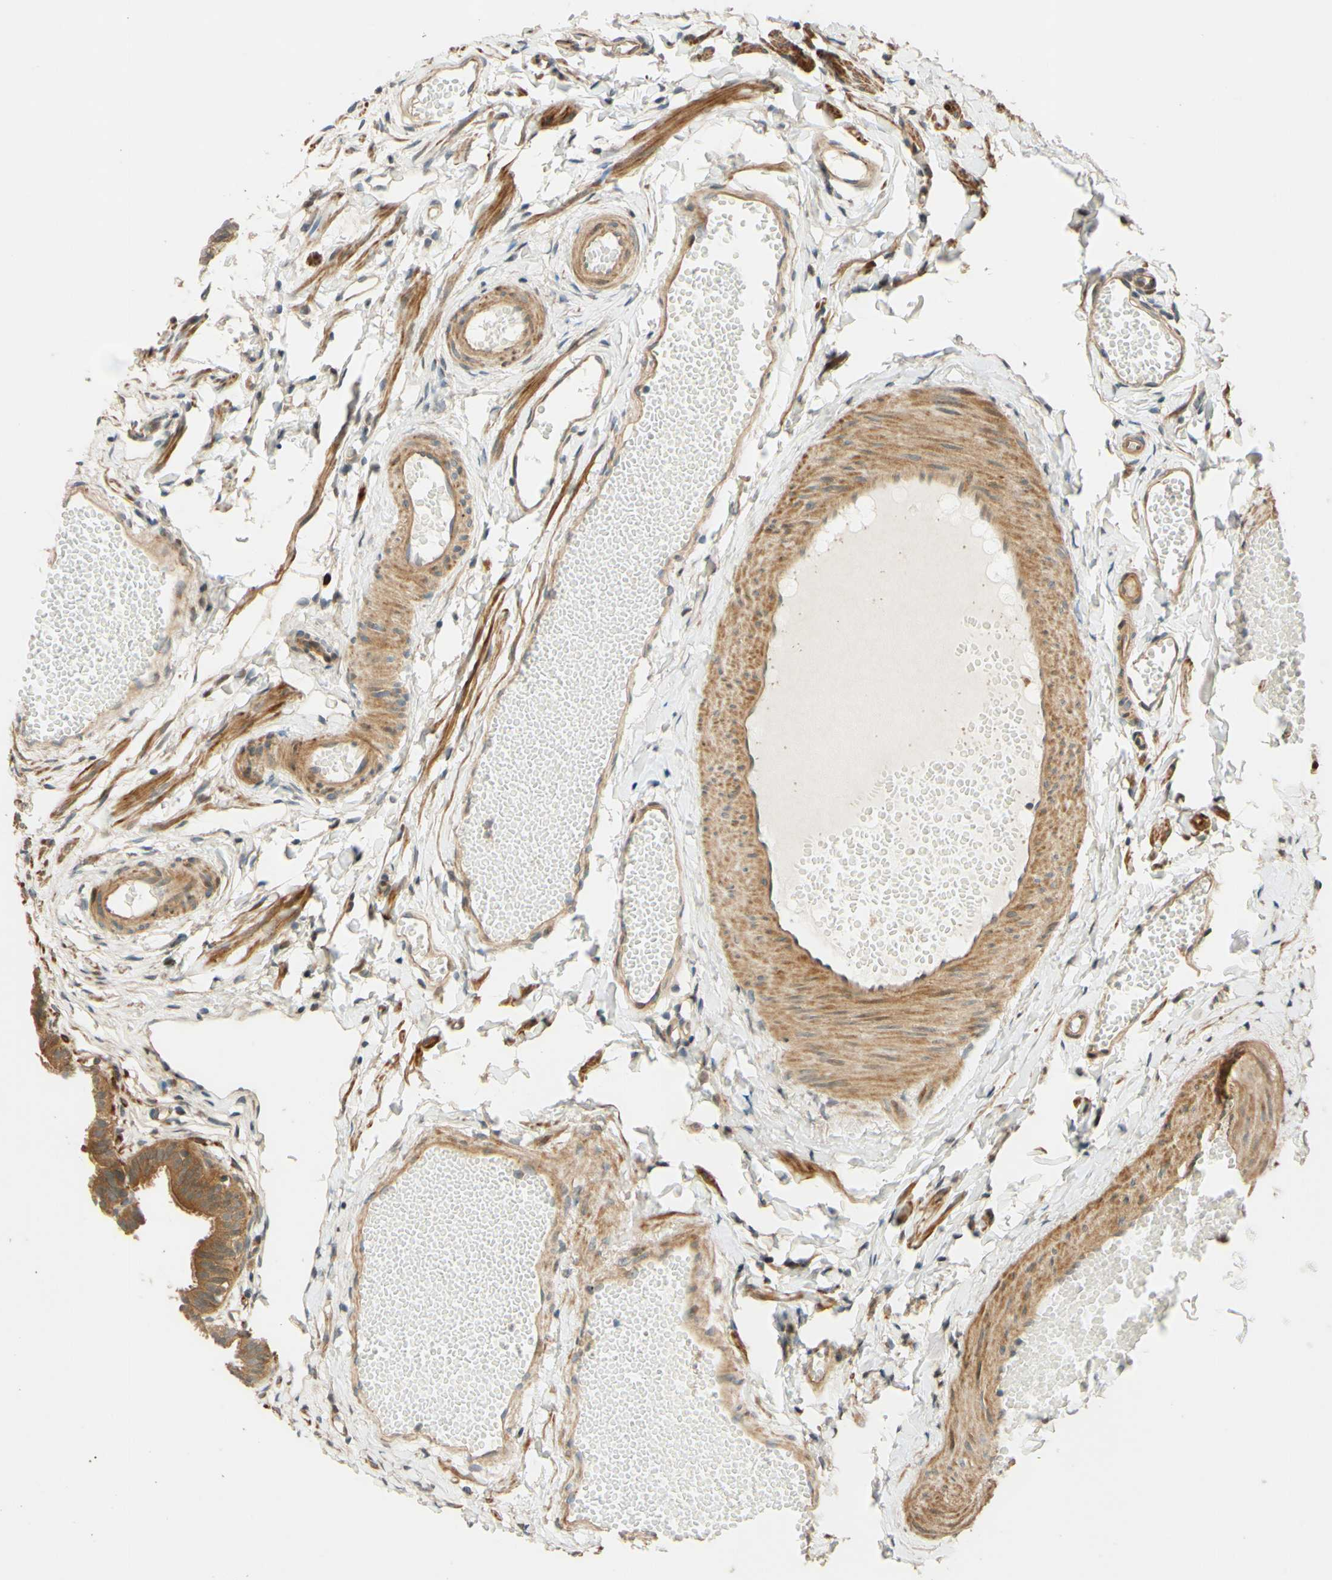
{"staining": {"intensity": "moderate", "quantity": ">75%", "location": "cytoplasmic/membranous"}, "tissue": "fallopian tube", "cell_type": "Glandular cells", "image_type": "normal", "snomed": [{"axis": "morphology", "description": "Normal tissue, NOS"}, {"axis": "topography", "description": "Fallopian tube"}, {"axis": "topography", "description": "Placenta"}], "caption": "Immunohistochemistry (IHC) (DAB (3,3'-diaminobenzidine)) staining of unremarkable fallopian tube demonstrates moderate cytoplasmic/membranous protein staining in about >75% of glandular cells. (IHC, brightfield microscopy, high magnification).", "gene": "RNF19A", "patient": {"sex": "female", "age": 34}}